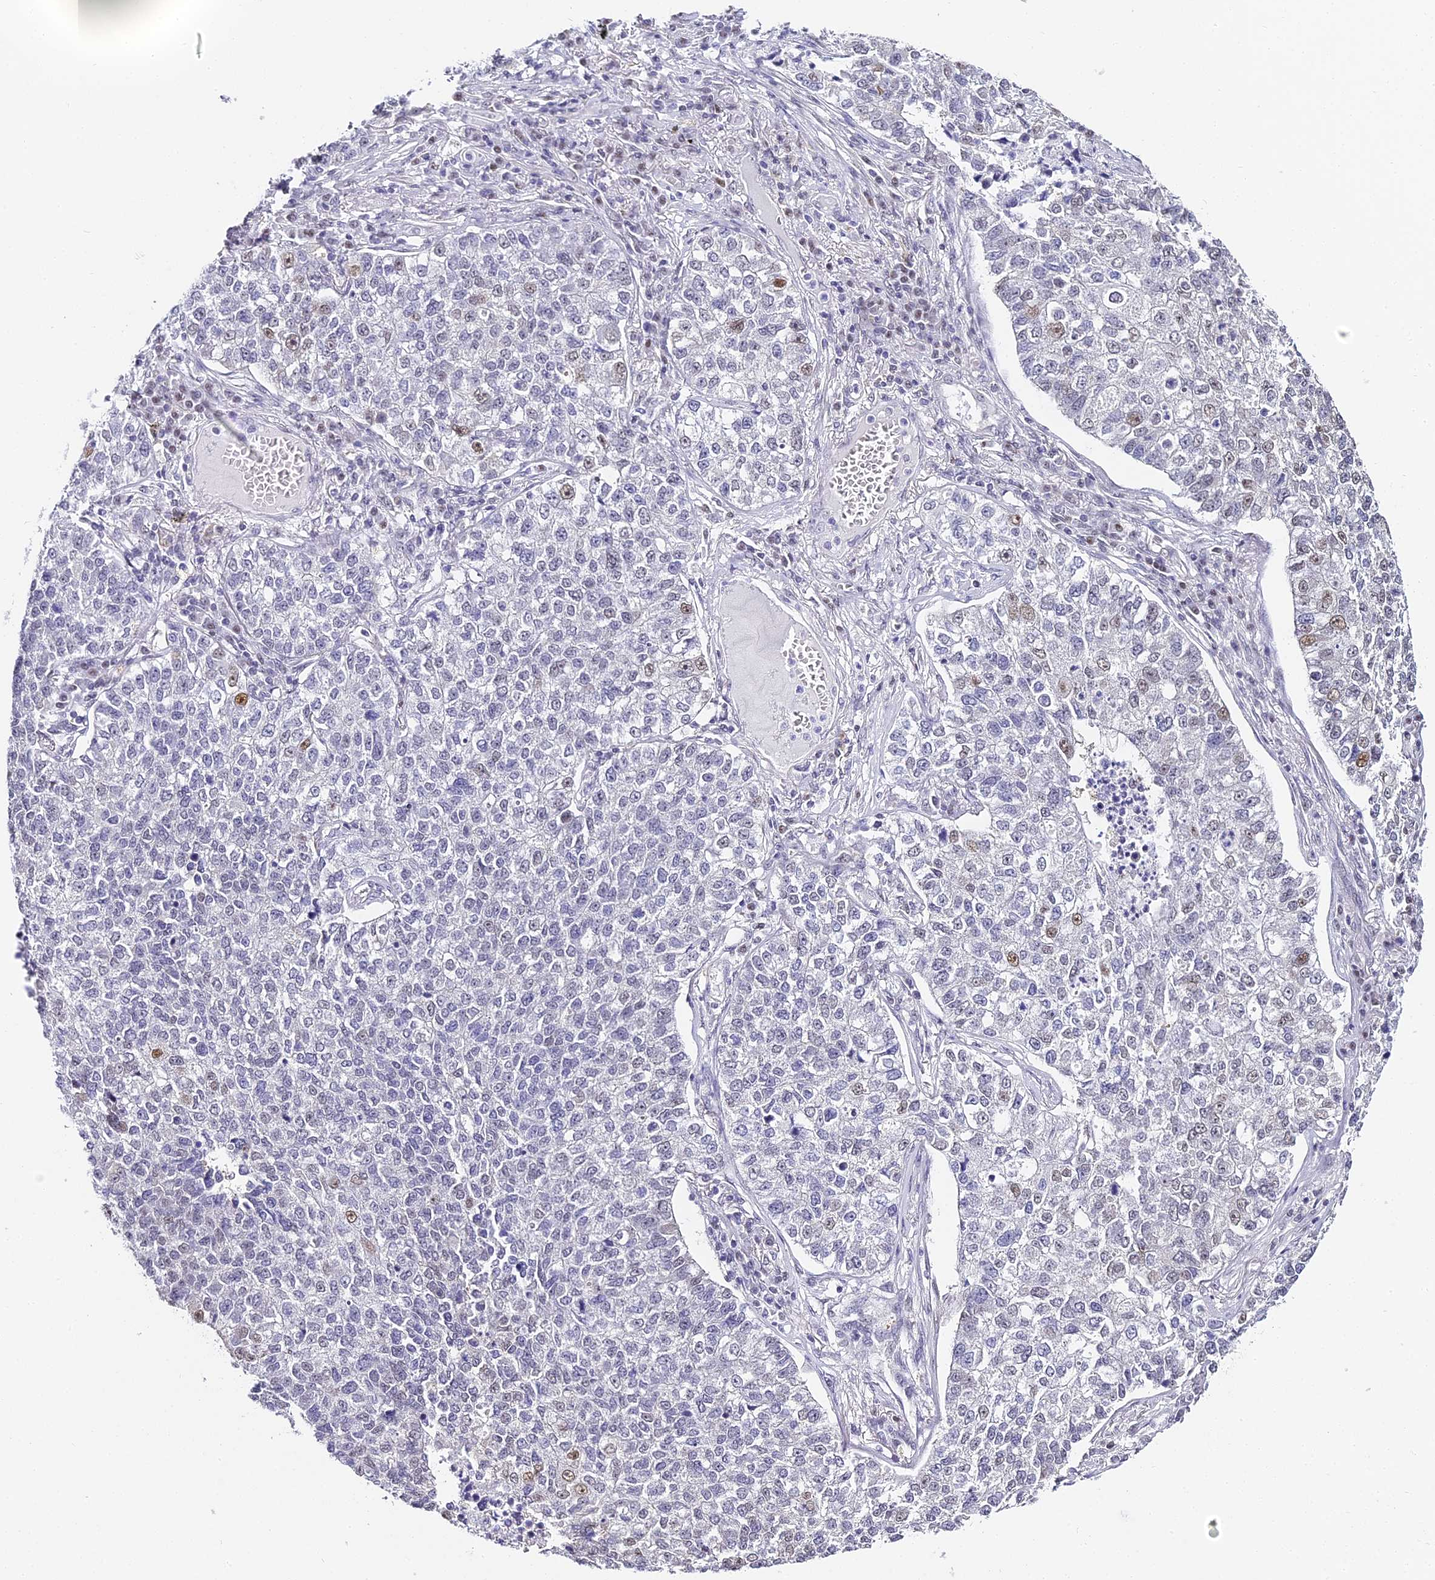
{"staining": {"intensity": "weak", "quantity": "<25%", "location": "nuclear"}, "tissue": "lung cancer", "cell_type": "Tumor cells", "image_type": "cancer", "snomed": [{"axis": "morphology", "description": "Adenocarcinoma, NOS"}, {"axis": "topography", "description": "Lung"}], "caption": "Immunohistochemistry histopathology image of human lung cancer (adenocarcinoma) stained for a protein (brown), which displays no expression in tumor cells.", "gene": "ABHD14A-ACY1", "patient": {"sex": "male", "age": 49}}